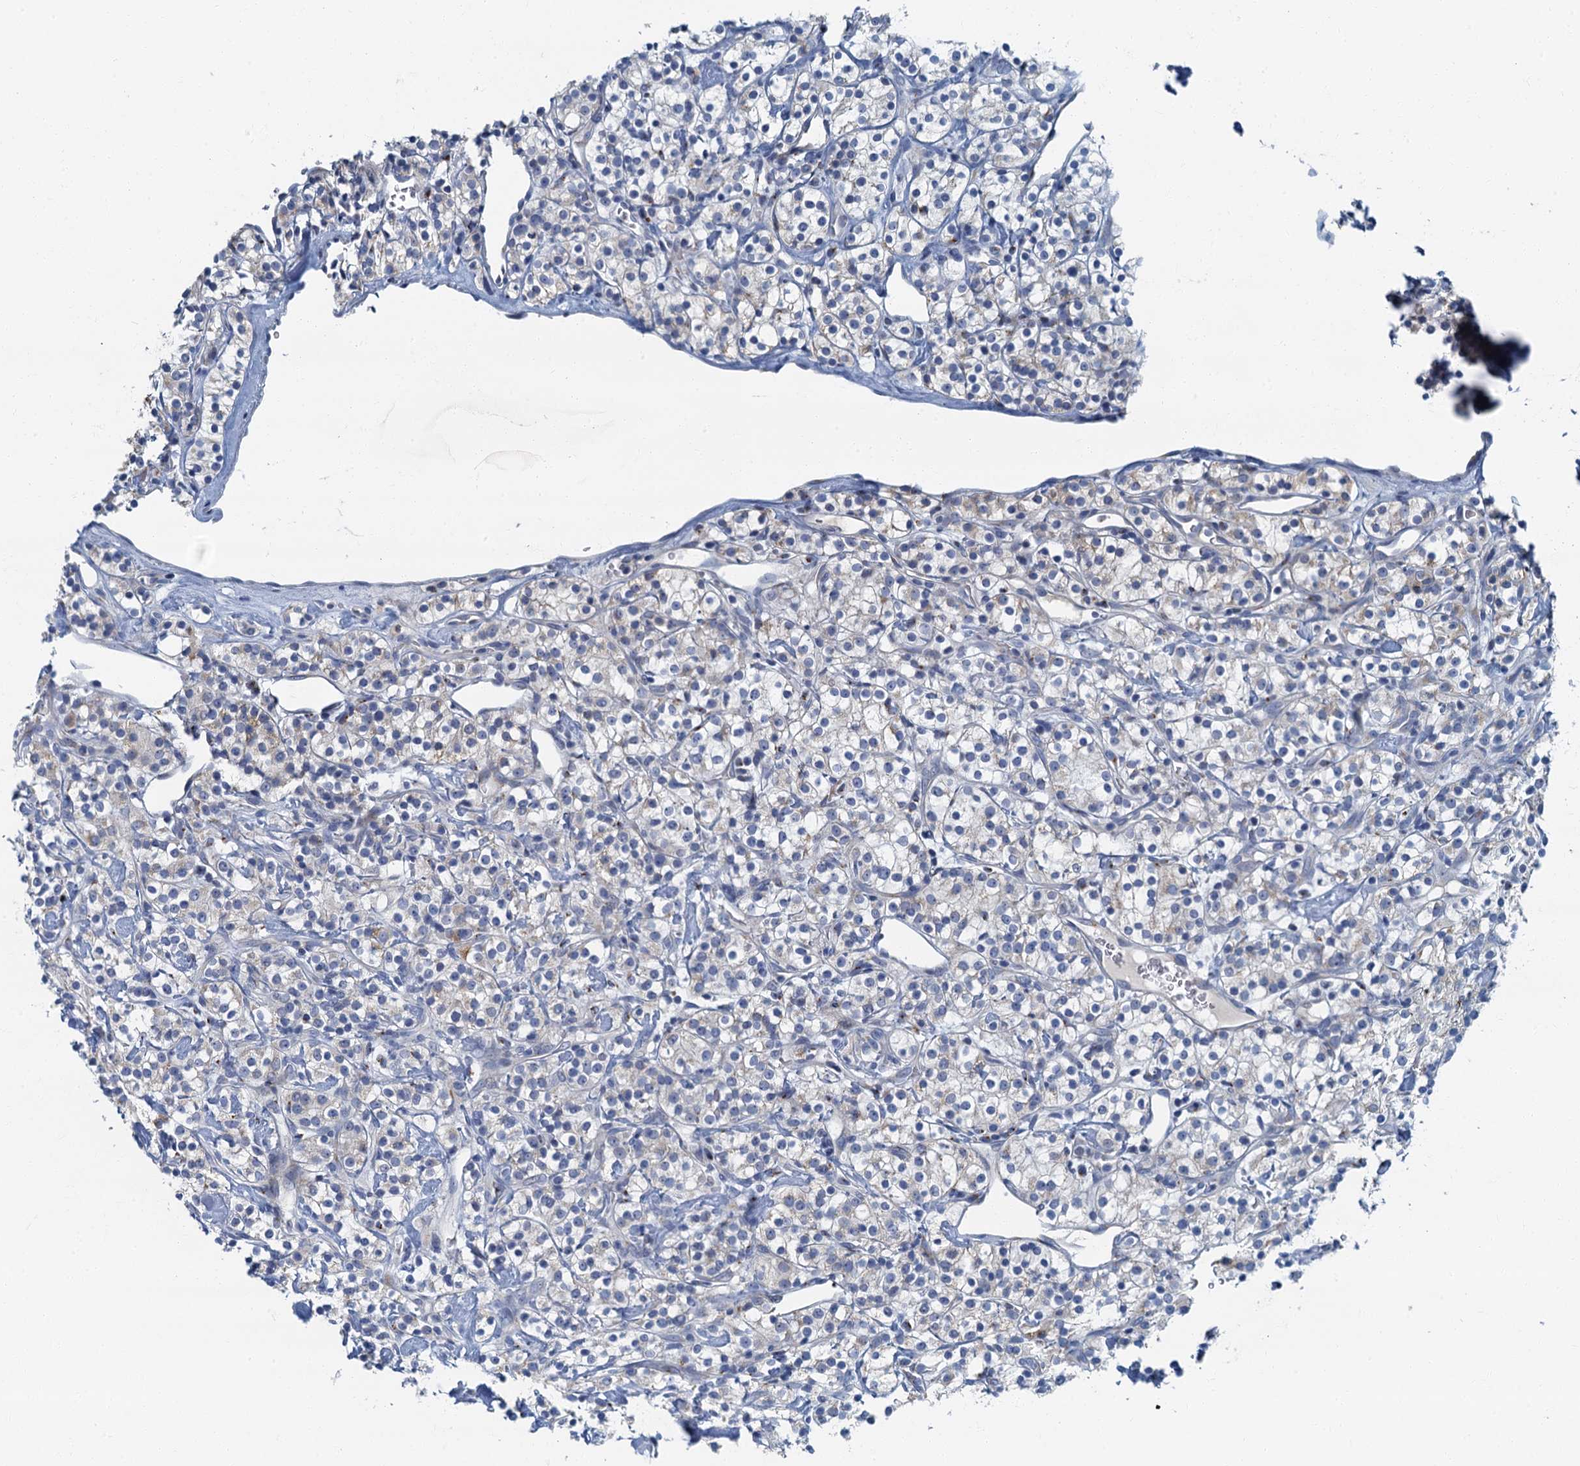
{"staining": {"intensity": "negative", "quantity": "none", "location": "none"}, "tissue": "renal cancer", "cell_type": "Tumor cells", "image_type": "cancer", "snomed": [{"axis": "morphology", "description": "Adenocarcinoma, NOS"}, {"axis": "topography", "description": "Kidney"}], "caption": "An immunohistochemistry histopathology image of renal cancer (adenocarcinoma) is shown. There is no staining in tumor cells of renal cancer (adenocarcinoma).", "gene": "LYPD3", "patient": {"sex": "male", "age": 77}}